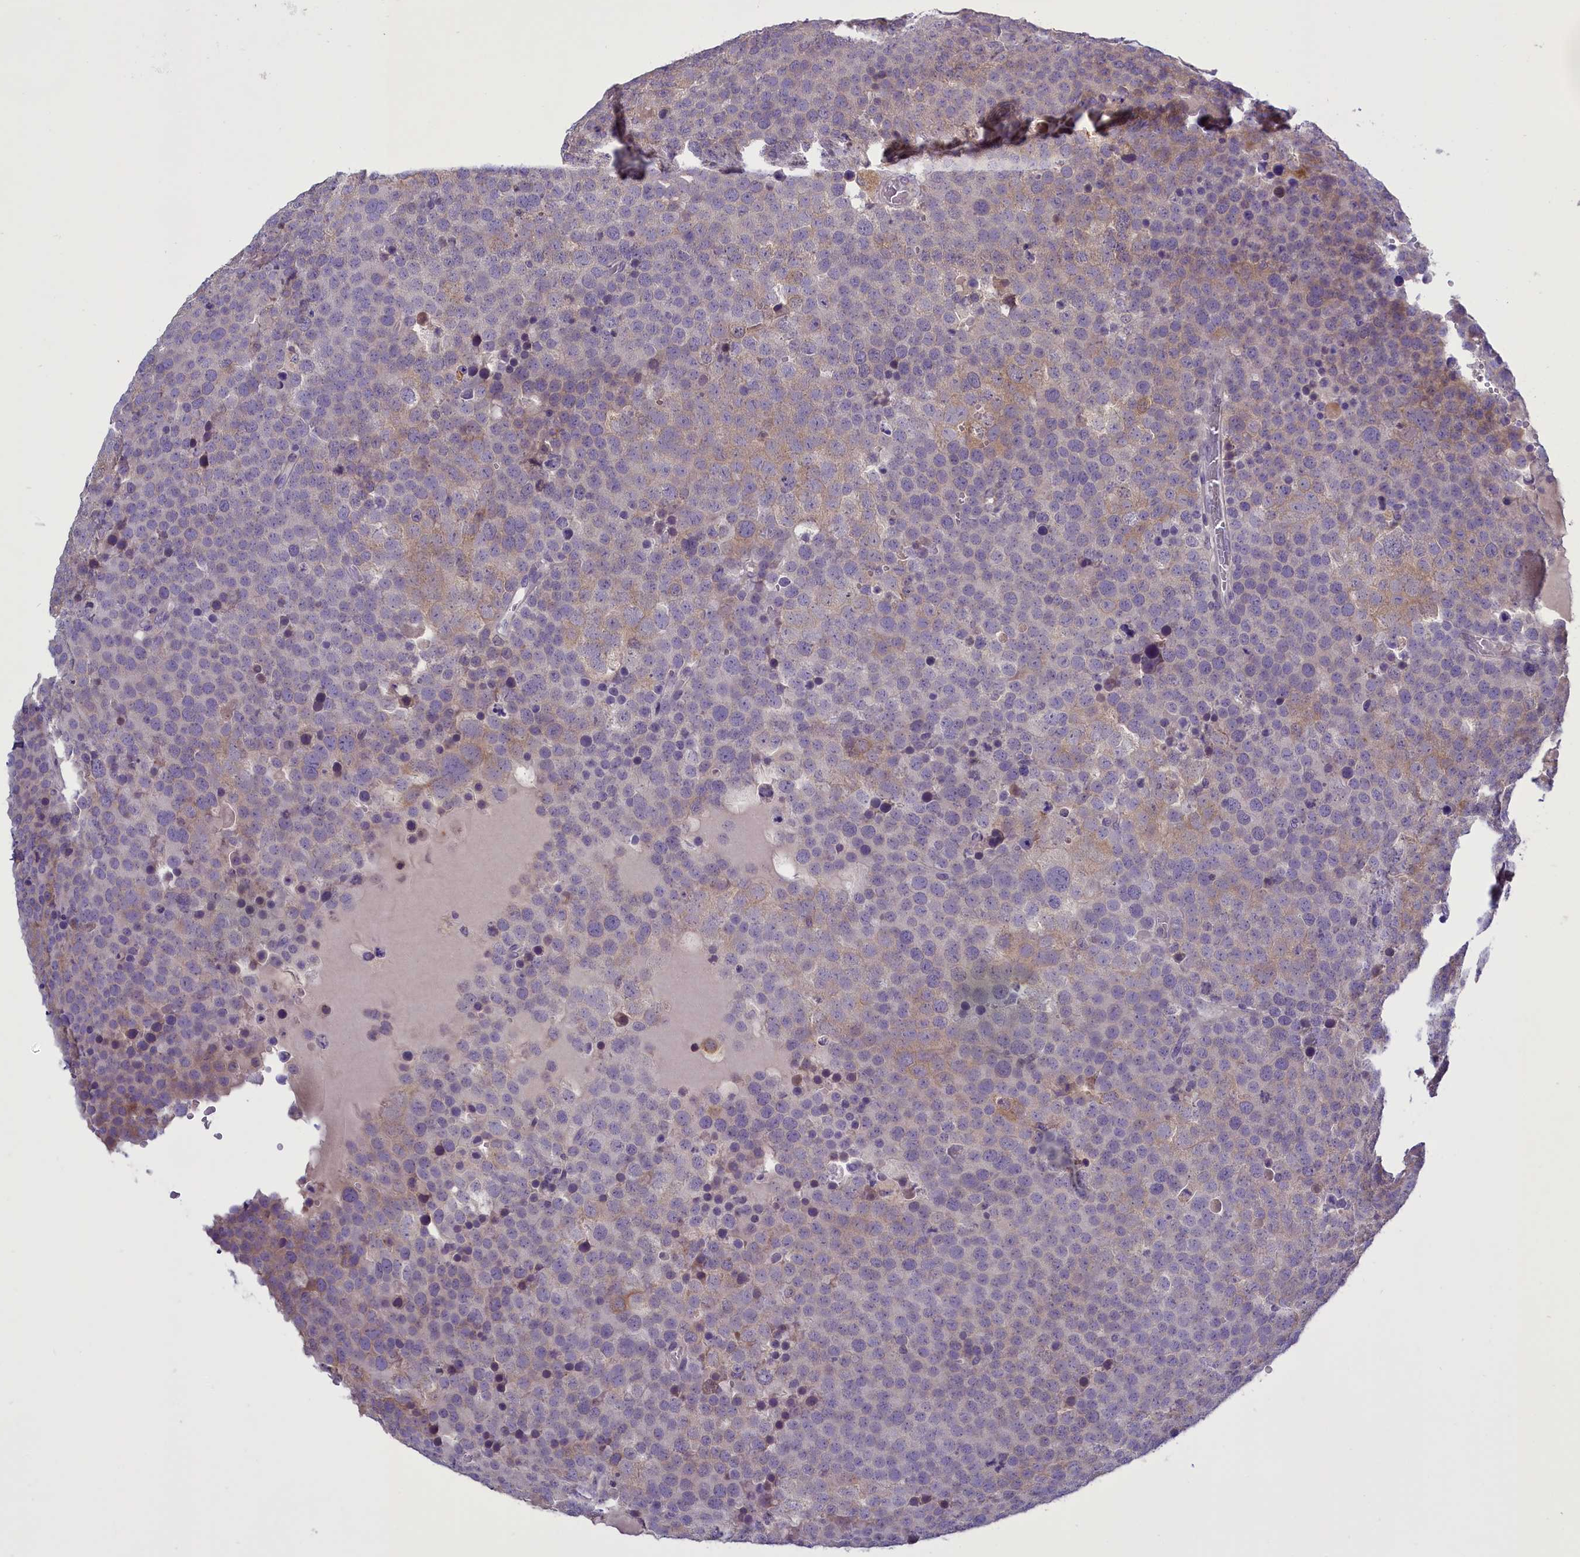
{"staining": {"intensity": "weak", "quantity": "25%-75%", "location": "cytoplasmic/membranous"}, "tissue": "testis cancer", "cell_type": "Tumor cells", "image_type": "cancer", "snomed": [{"axis": "morphology", "description": "Seminoma, NOS"}, {"axis": "topography", "description": "Testis"}], "caption": "Seminoma (testis) stained with a brown dye exhibits weak cytoplasmic/membranous positive positivity in about 25%-75% of tumor cells.", "gene": "ENPP6", "patient": {"sex": "male", "age": 71}}